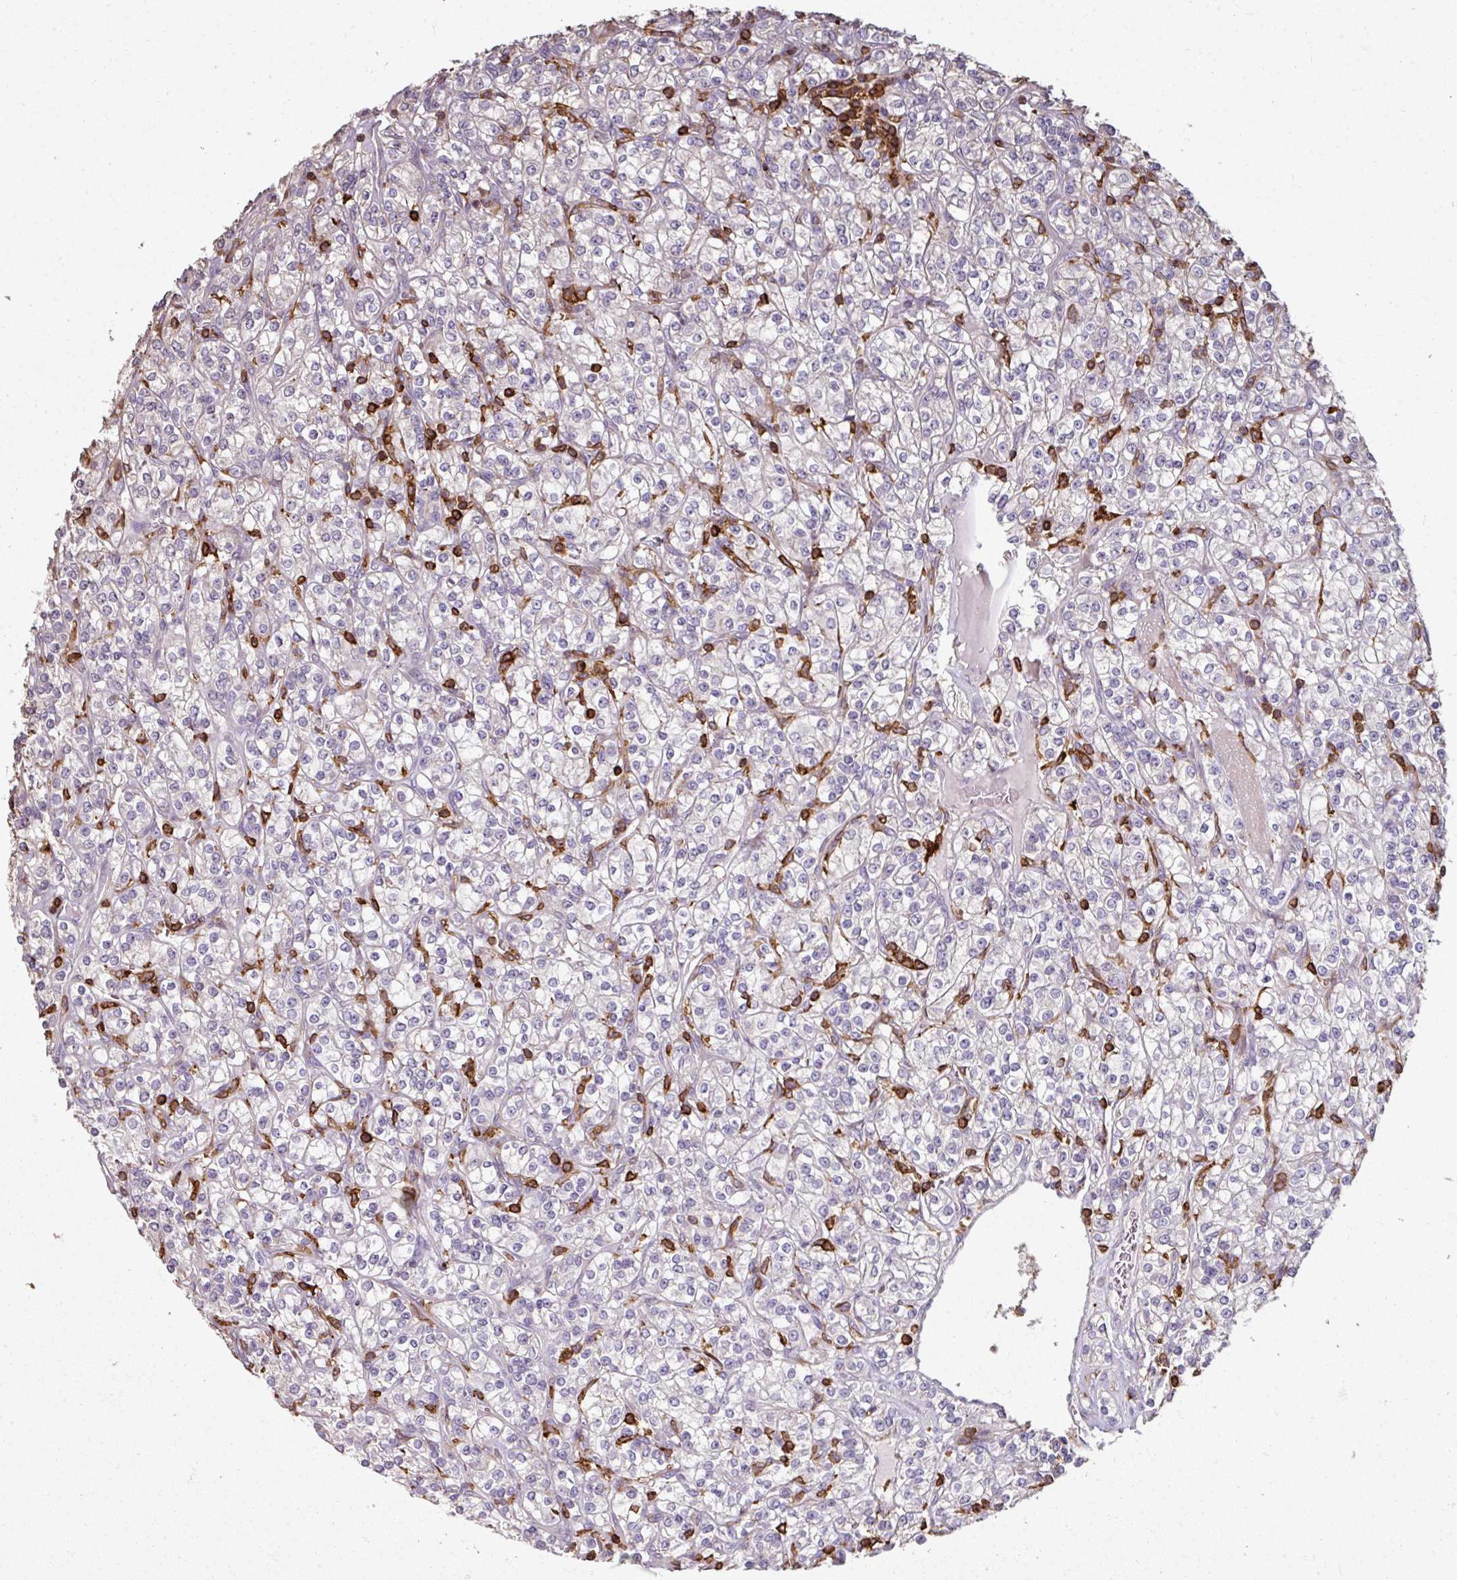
{"staining": {"intensity": "negative", "quantity": "none", "location": "none"}, "tissue": "renal cancer", "cell_type": "Tumor cells", "image_type": "cancer", "snomed": [{"axis": "morphology", "description": "Adenocarcinoma, NOS"}, {"axis": "topography", "description": "Kidney"}], "caption": "The immunohistochemistry image has no significant positivity in tumor cells of adenocarcinoma (renal) tissue. The staining was performed using DAB (3,3'-diaminobenzidine) to visualize the protein expression in brown, while the nuclei were stained in blue with hematoxylin (Magnification: 20x).", "gene": "OLFML2B", "patient": {"sex": "male", "age": 77}}